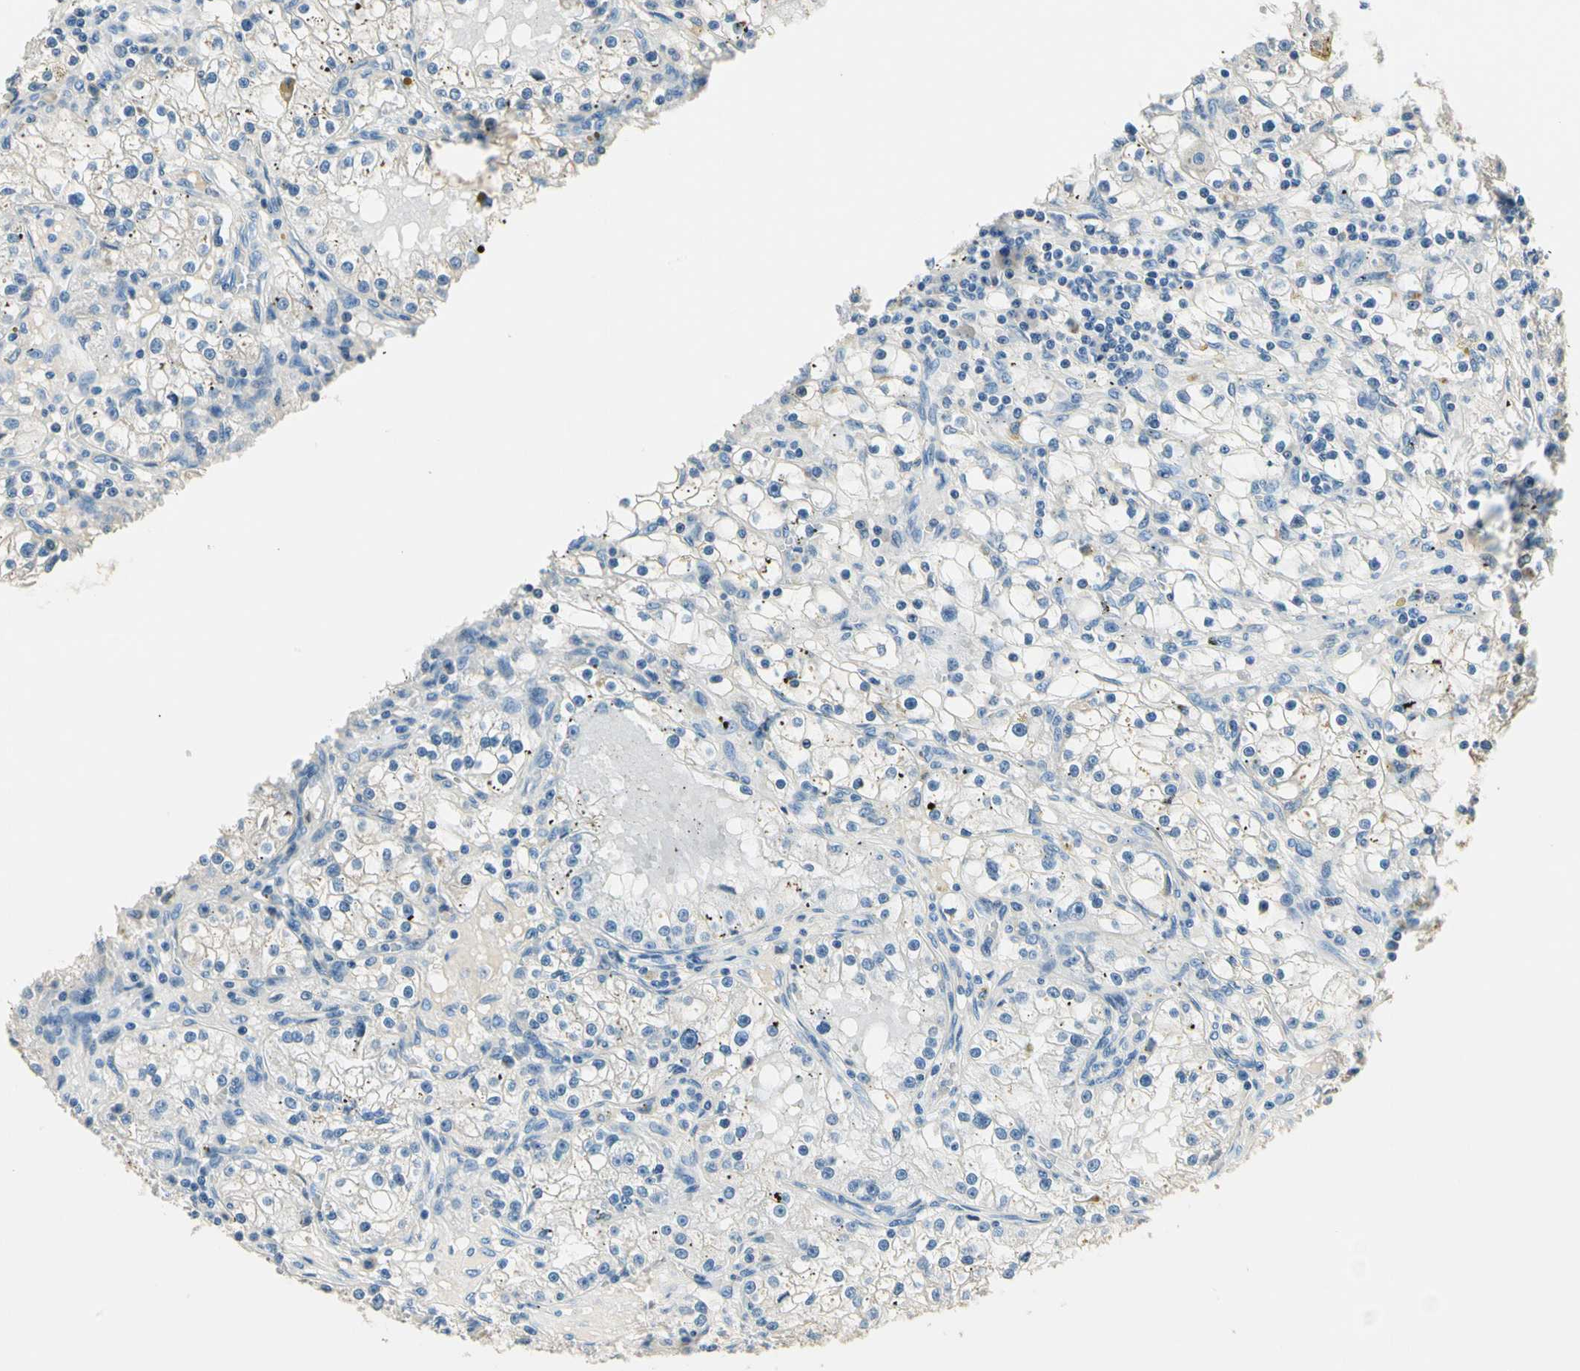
{"staining": {"intensity": "negative", "quantity": "none", "location": "none"}, "tissue": "renal cancer", "cell_type": "Tumor cells", "image_type": "cancer", "snomed": [{"axis": "morphology", "description": "Adenocarcinoma, NOS"}, {"axis": "topography", "description": "Kidney"}], "caption": "Tumor cells show no significant staining in renal adenocarcinoma.", "gene": "TGFBR3", "patient": {"sex": "male", "age": 56}}